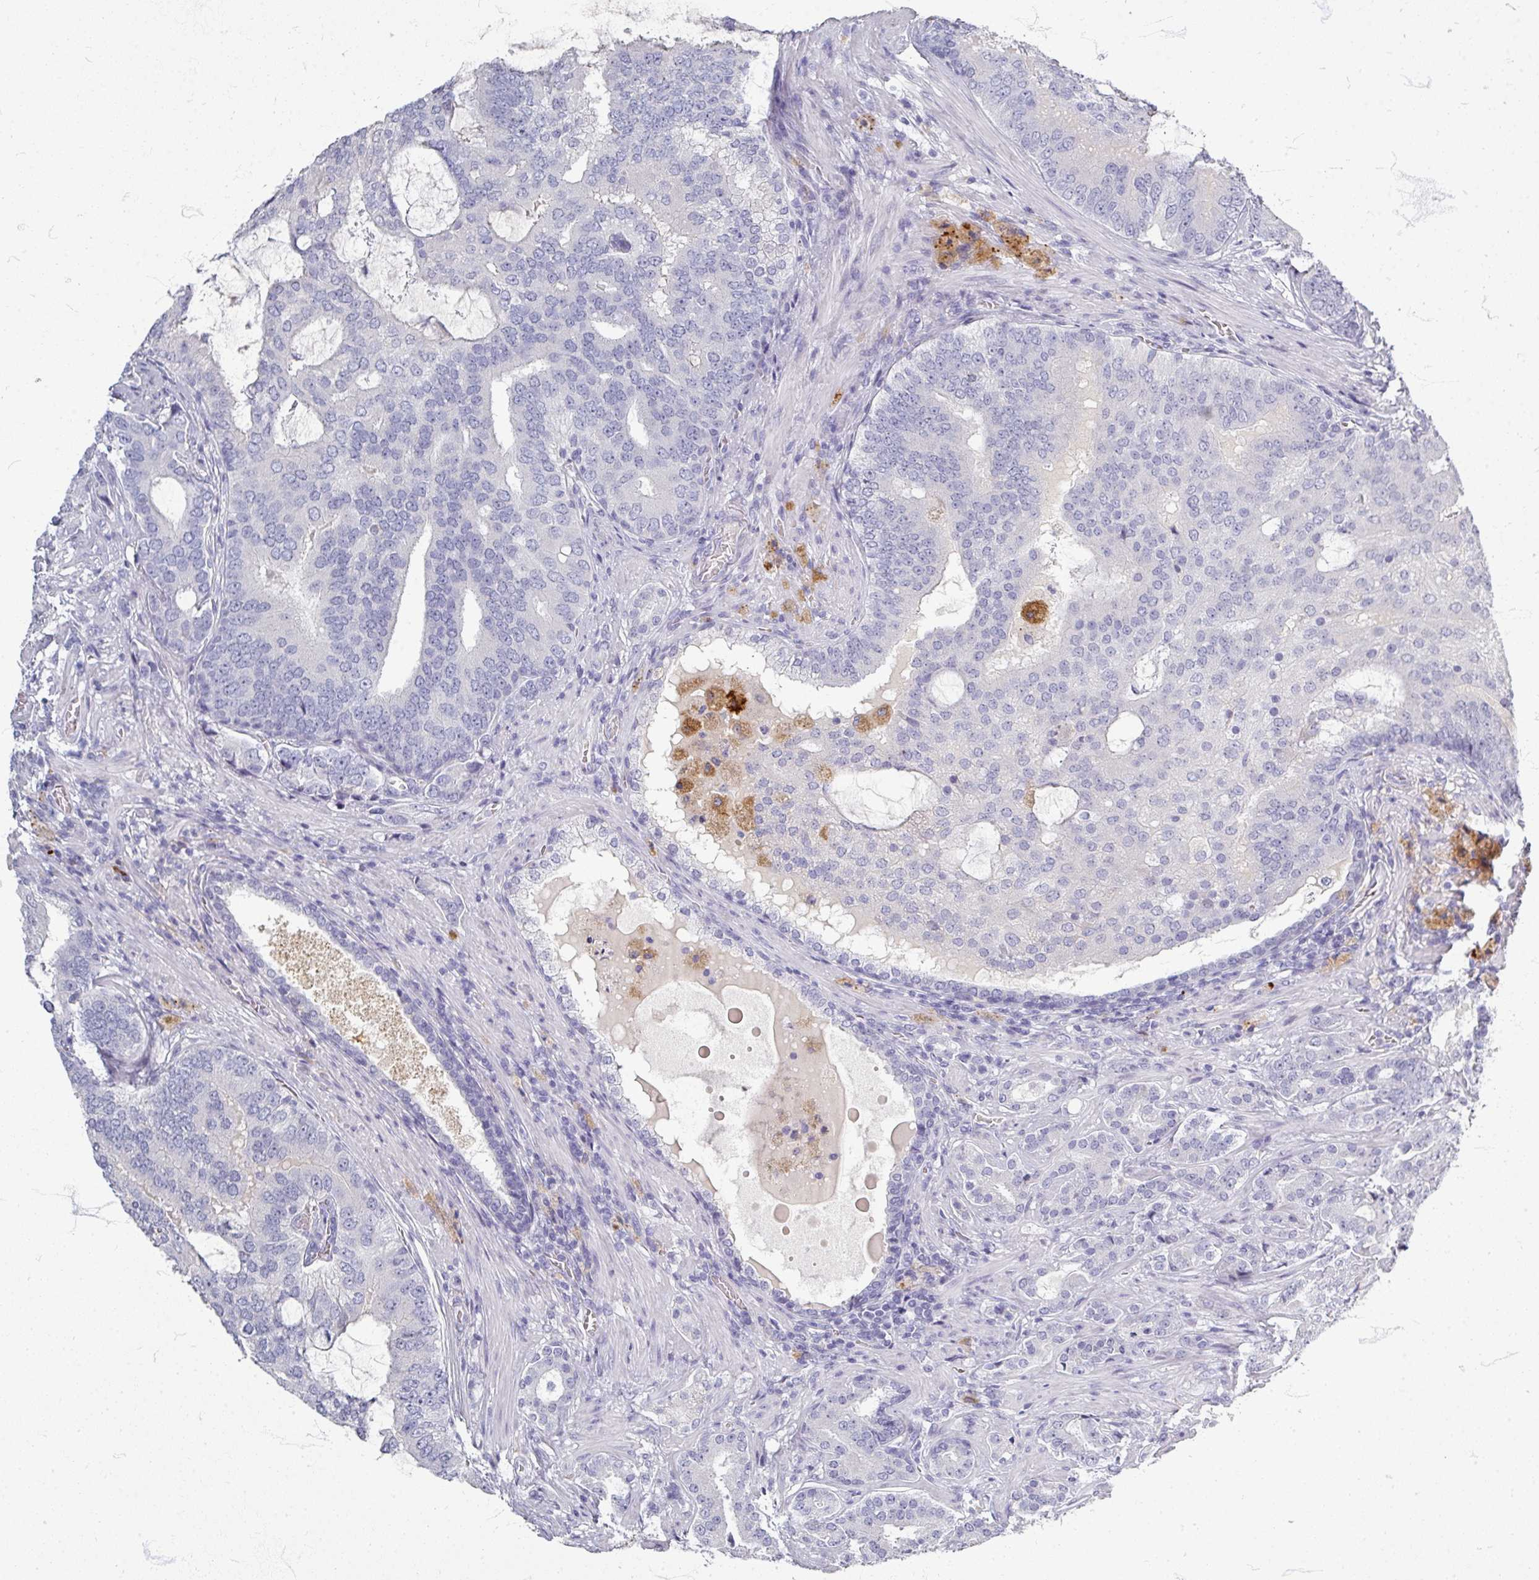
{"staining": {"intensity": "negative", "quantity": "none", "location": "none"}, "tissue": "prostate cancer", "cell_type": "Tumor cells", "image_type": "cancer", "snomed": [{"axis": "morphology", "description": "Adenocarcinoma, High grade"}, {"axis": "topography", "description": "Prostate"}], "caption": "Photomicrograph shows no significant protein staining in tumor cells of prostate adenocarcinoma (high-grade). (DAB (3,3'-diaminobenzidine) IHC visualized using brightfield microscopy, high magnification).", "gene": "ZNF878", "patient": {"sex": "male", "age": 55}}